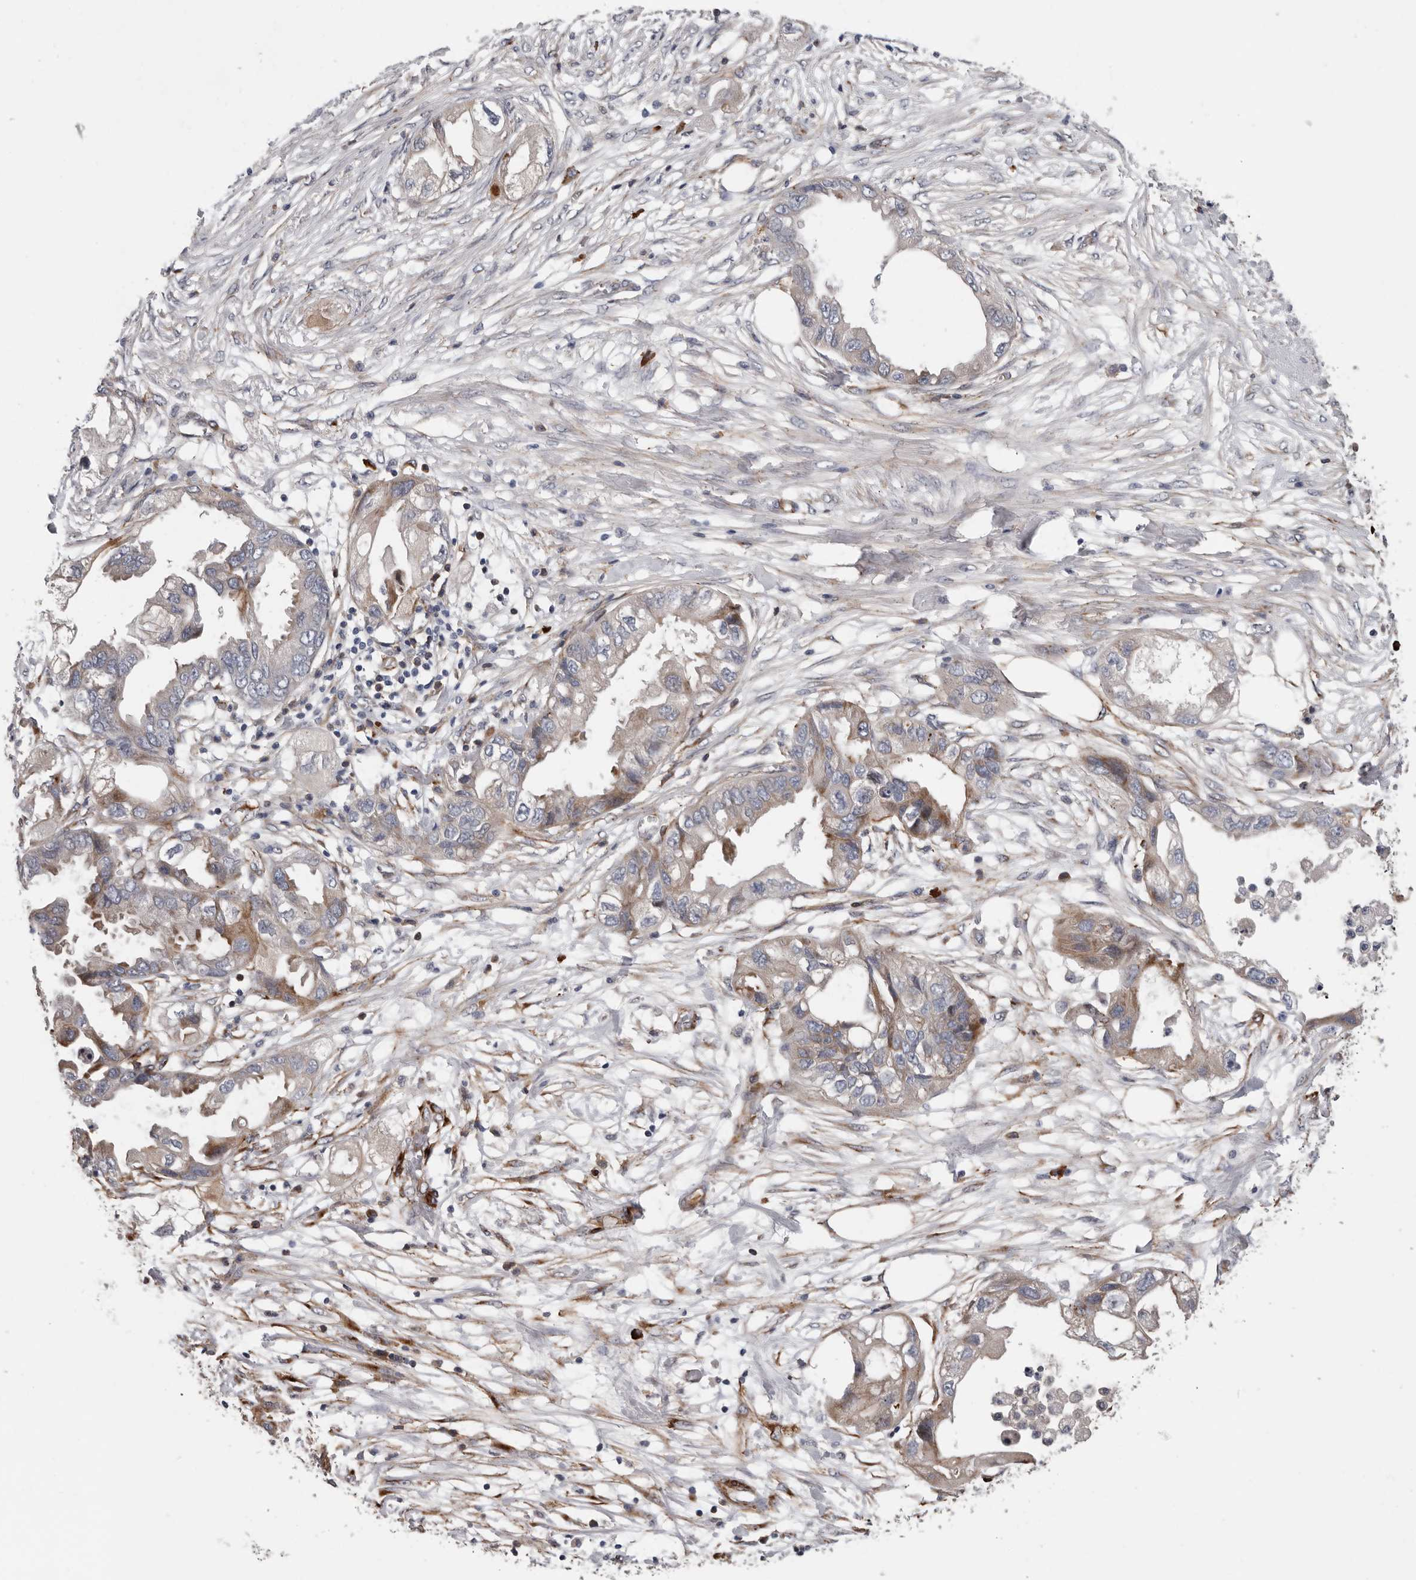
{"staining": {"intensity": "moderate", "quantity": "<25%", "location": "cytoplasmic/membranous"}, "tissue": "endometrial cancer", "cell_type": "Tumor cells", "image_type": "cancer", "snomed": [{"axis": "morphology", "description": "Adenocarcinoma, NOS"}, {"axis": "morphology", "description": "Adenocarcinoma, metastatic, NOS"}, {"axis": "topography", "description": "Adipose tissue"}, {"axis": "topography", "description": "Endometrium"}], "caption": "Tumor cells demonstrate low levels of moderate cytoplasmic/membranous staining in about <25% of cells in adenocarcinoma (endometrial).", "gene": "ATXN3L", "patient": {"sex": "female", "age": 67}}